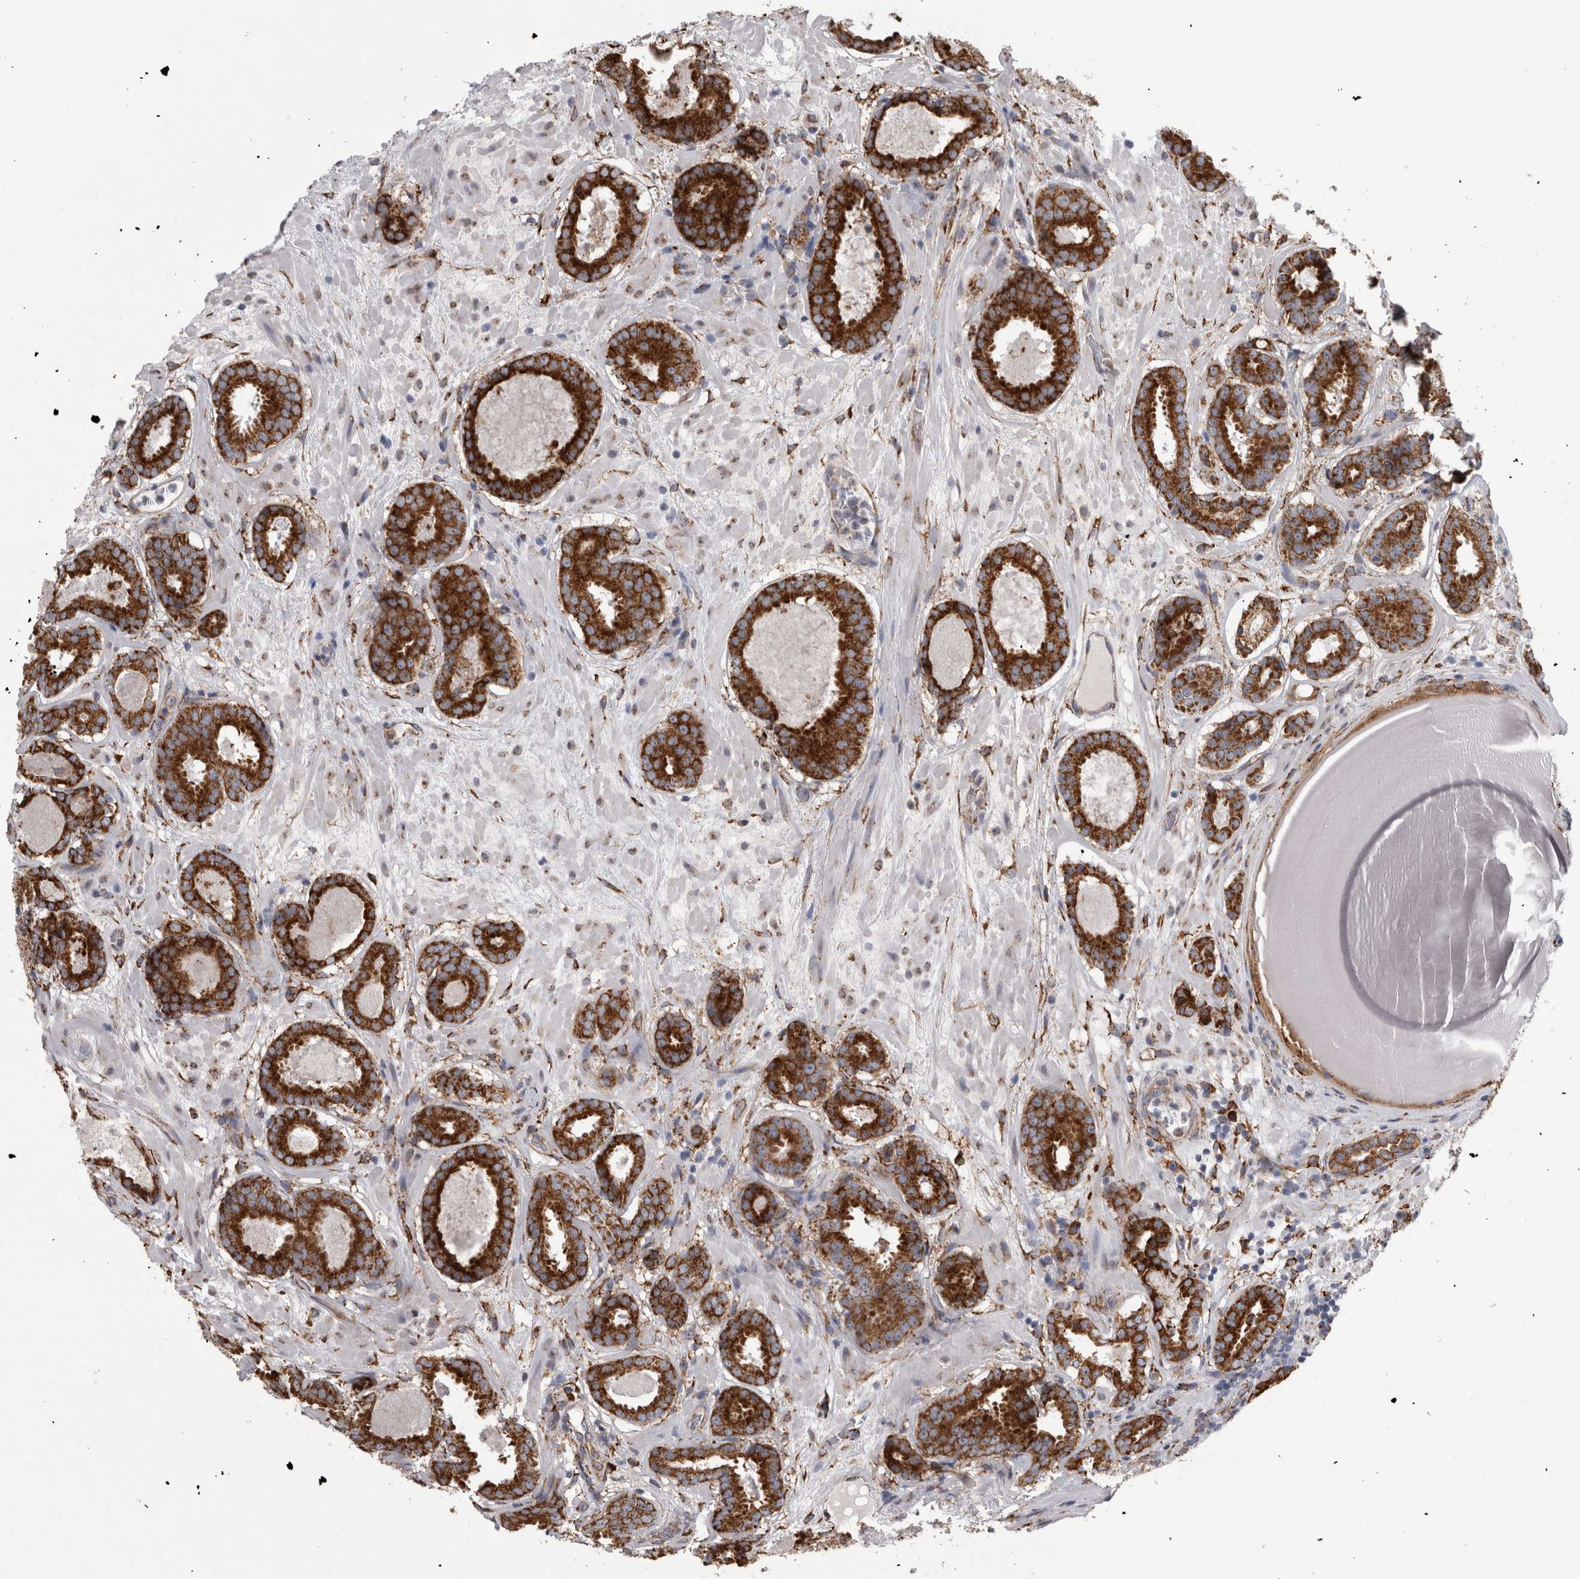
{"staining": {"intensity": "strong", "quantity": ">75%", "location": "cytoplasmic/membranous"}, "tissue": "prostate cancer", "cell_type": "Tumor cells", "image_type": "cancer", "snomed": [{"axis": "morphology", "description": "Adenocarcinoma, Low grade"}, {"axis": "topography", "description": "Prostate"}], "caption": "This micrograph displays prostate adenocarcinoma (low-grade) stained with immunohistochemistry (IHC) to label a protein in brown. The cytoplasmic/membranous of tumor cells show strong positivity for the protein. Nuclei are counter-stained blue.", "gene": "FHIP2B", "patient": {"sex": "male", "age": 69}}